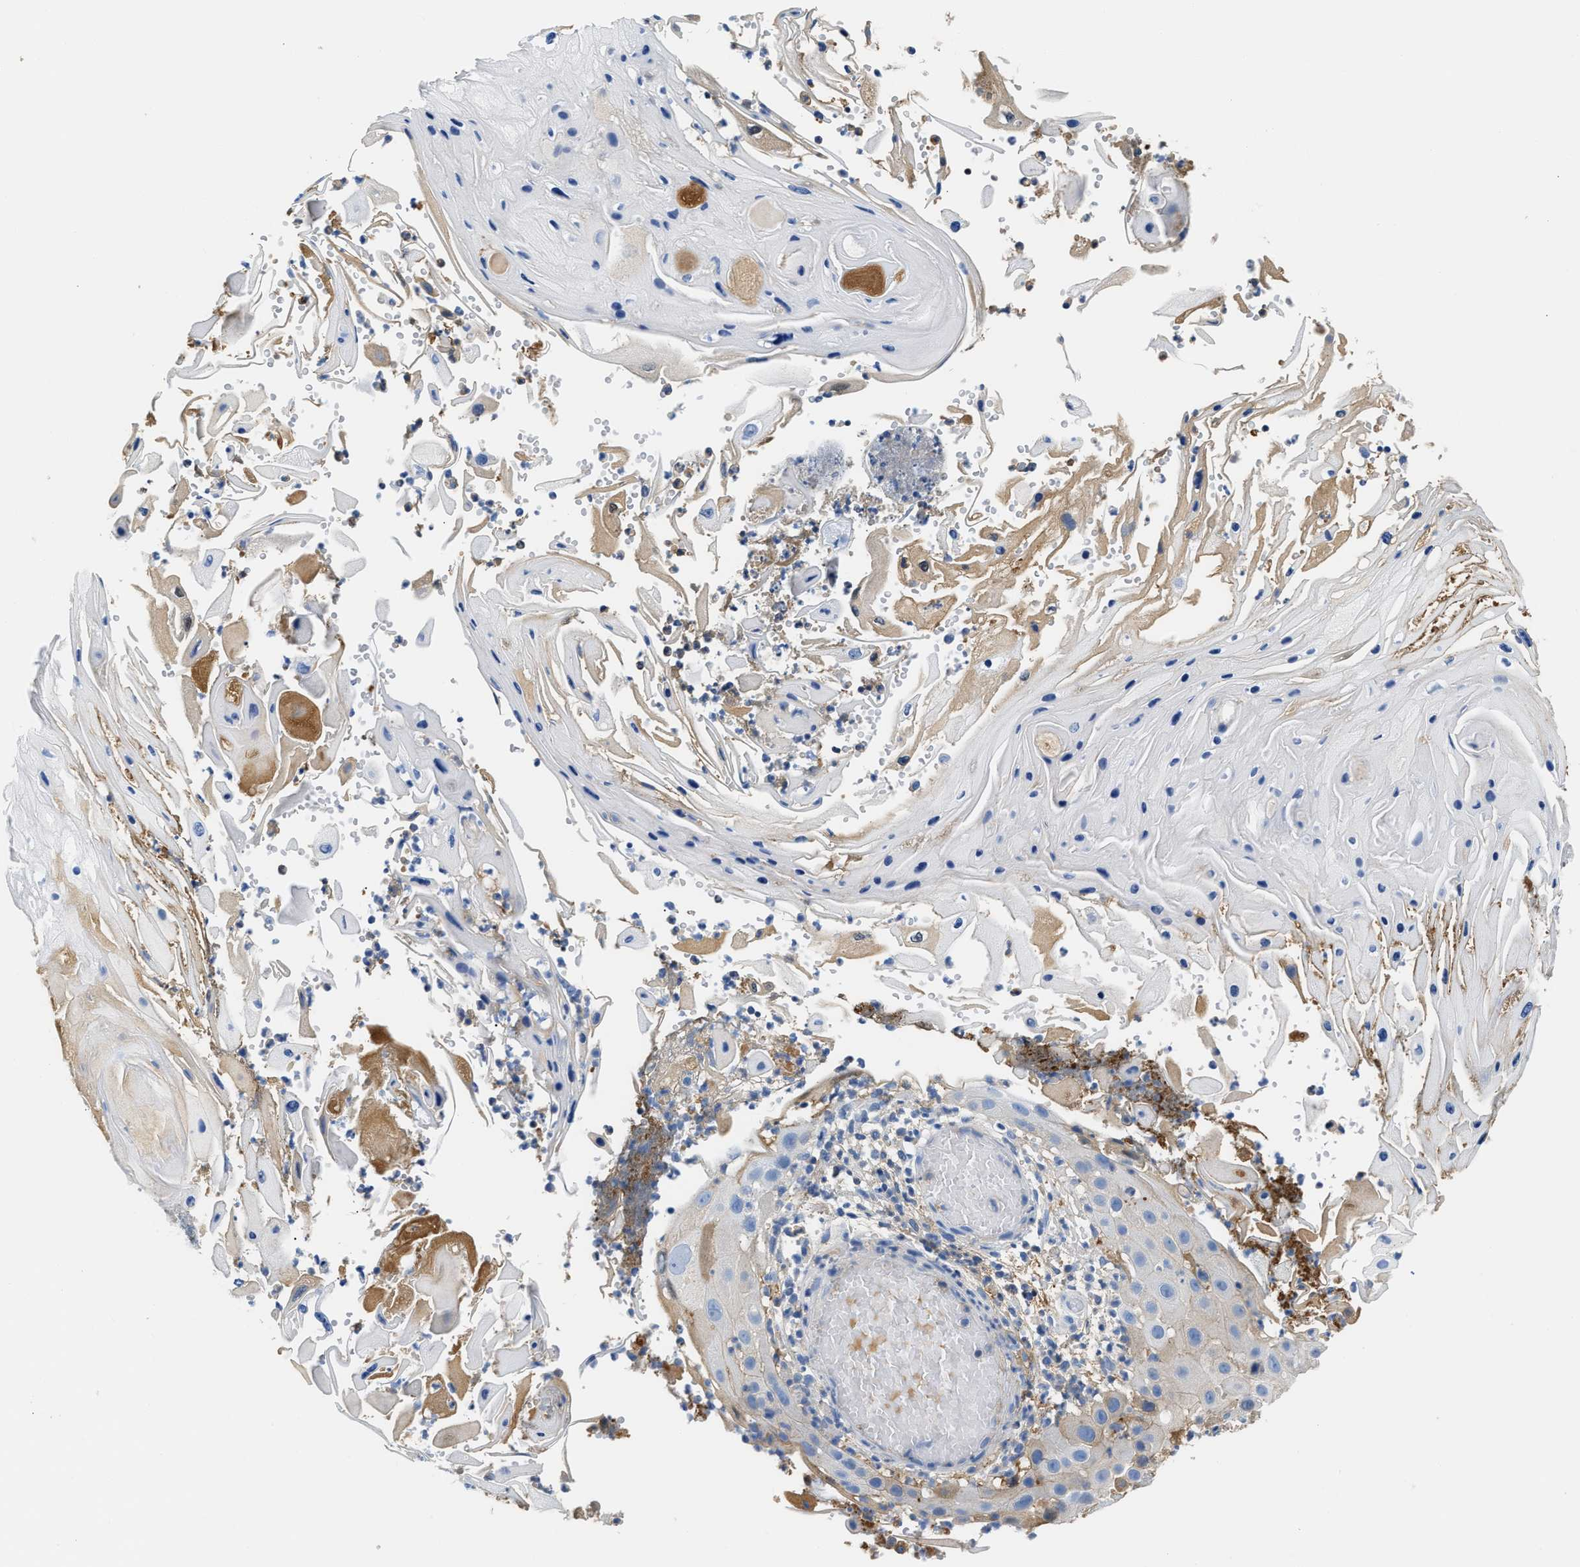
{"staining": {"intensity": "weak", "quantity": "<25%", "location": "cytoplasmic/membranous"}, "tissue": "skin cancer", "cell_type": "Tumor cells", "image_type": "cancer", "snomed": [{"axis": "morphology", "description": "Squamous cell carcinoma, NOS"}, {"axis": "topography", "description": "Skin"}], "caption": "DAB (3,3'-diaminobenzidine) immunohistochemical staining of squamous cell carcinoma (skin) displays no significant staining in tumor cells.", "gene": "GC", "patient": {"sex": "female", "age": 44}}